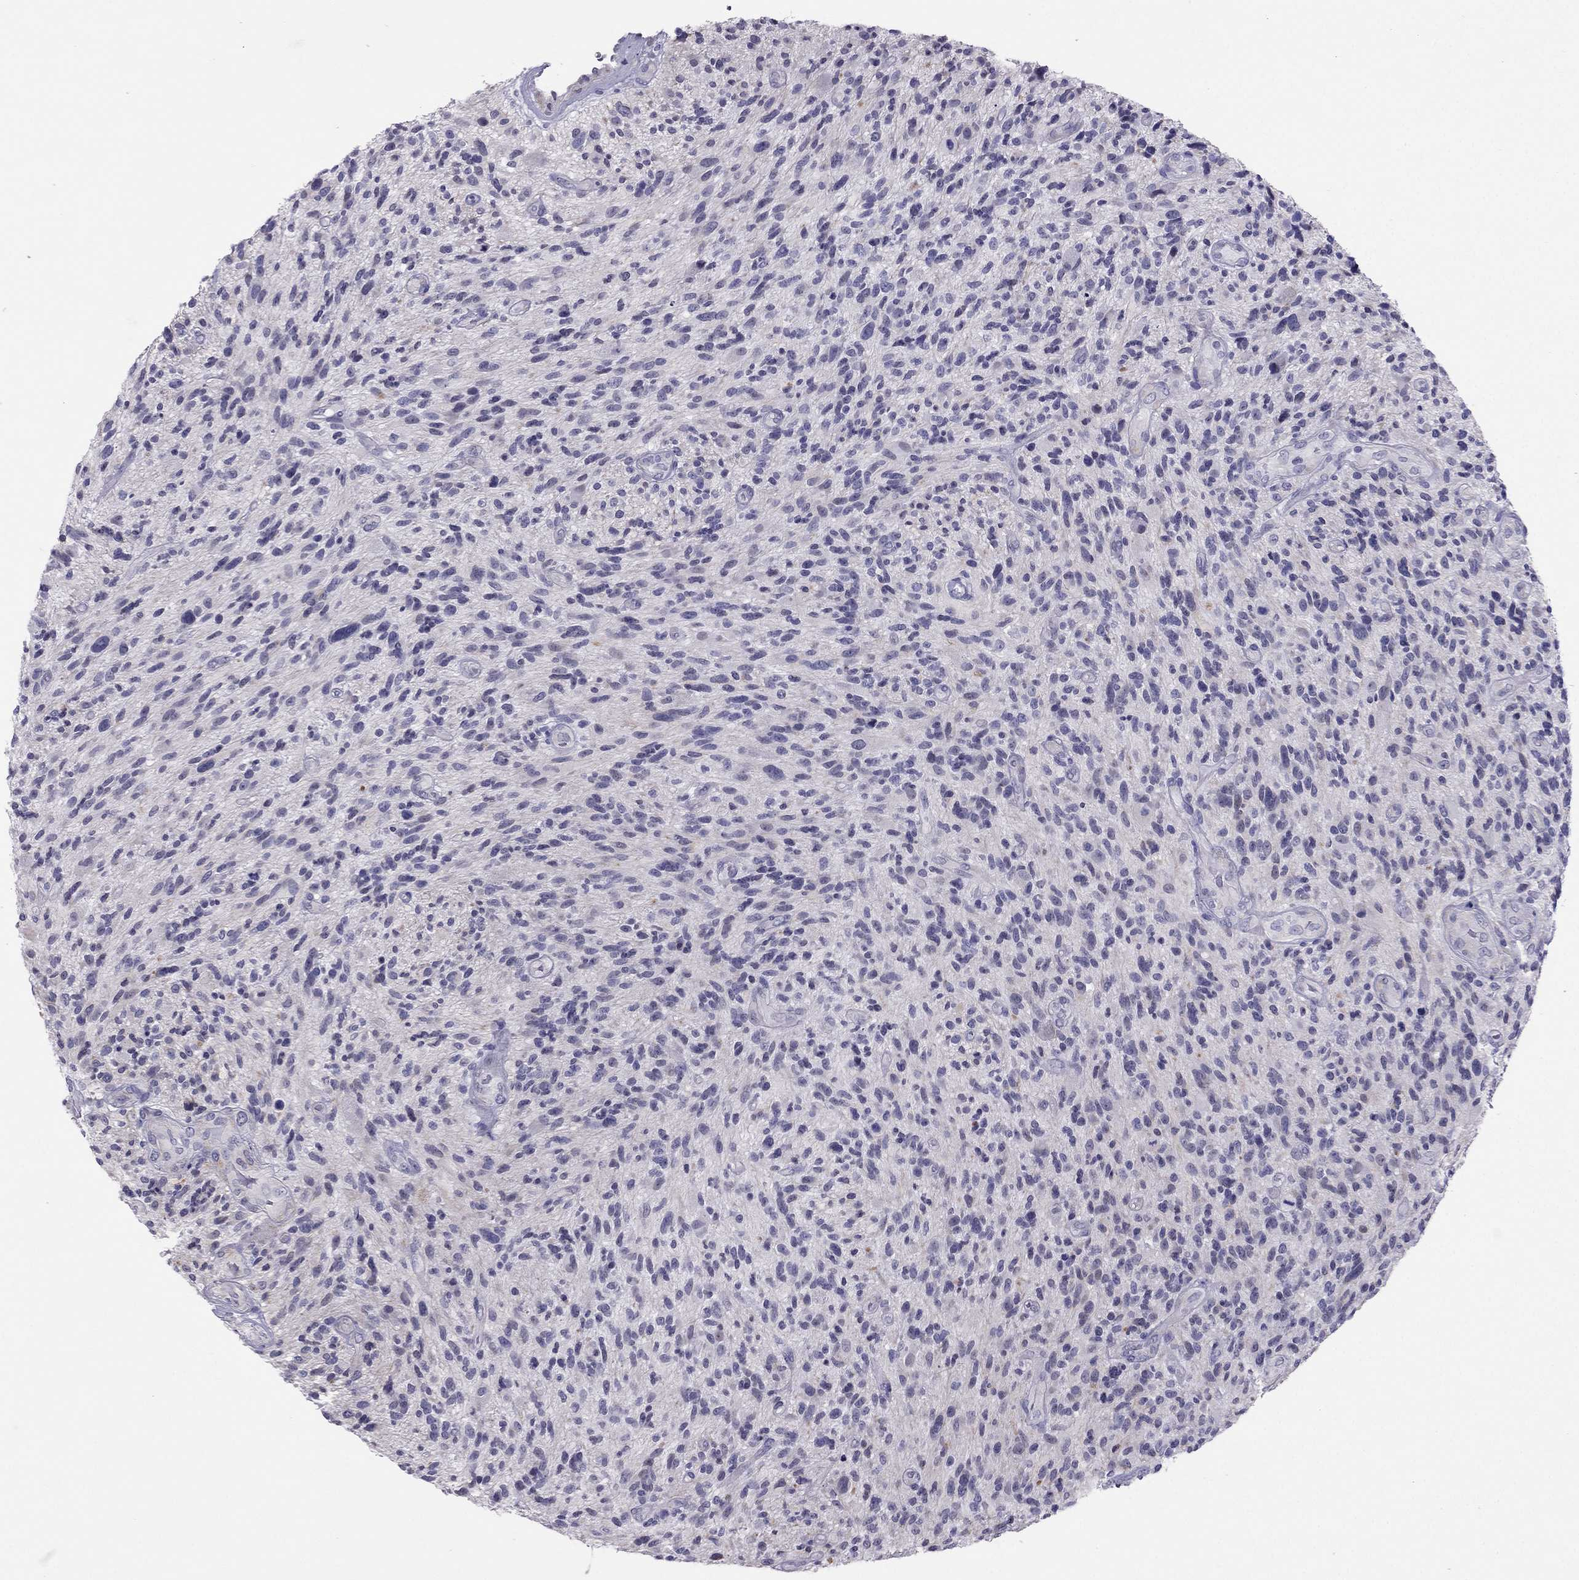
{"staining": {"intensity": "negative", "quantity": "none", "location": "none"}, "tissue": "glioma", "cell_type": "Tumor cells", "image_type": "cancer", "snomed": [{"axis": "morphology", "description": "Glioma, malignant, High grade"}, {"axis": "topography", "description": "Brain"}], "caption": "DAB (3,3'-diaminobenzidine) immunohistochemical staining of glioma demonstrates no significant expression in tumor cells.", "gene": "CROCC2", "patient": {"sex": "male", "age": 47}}